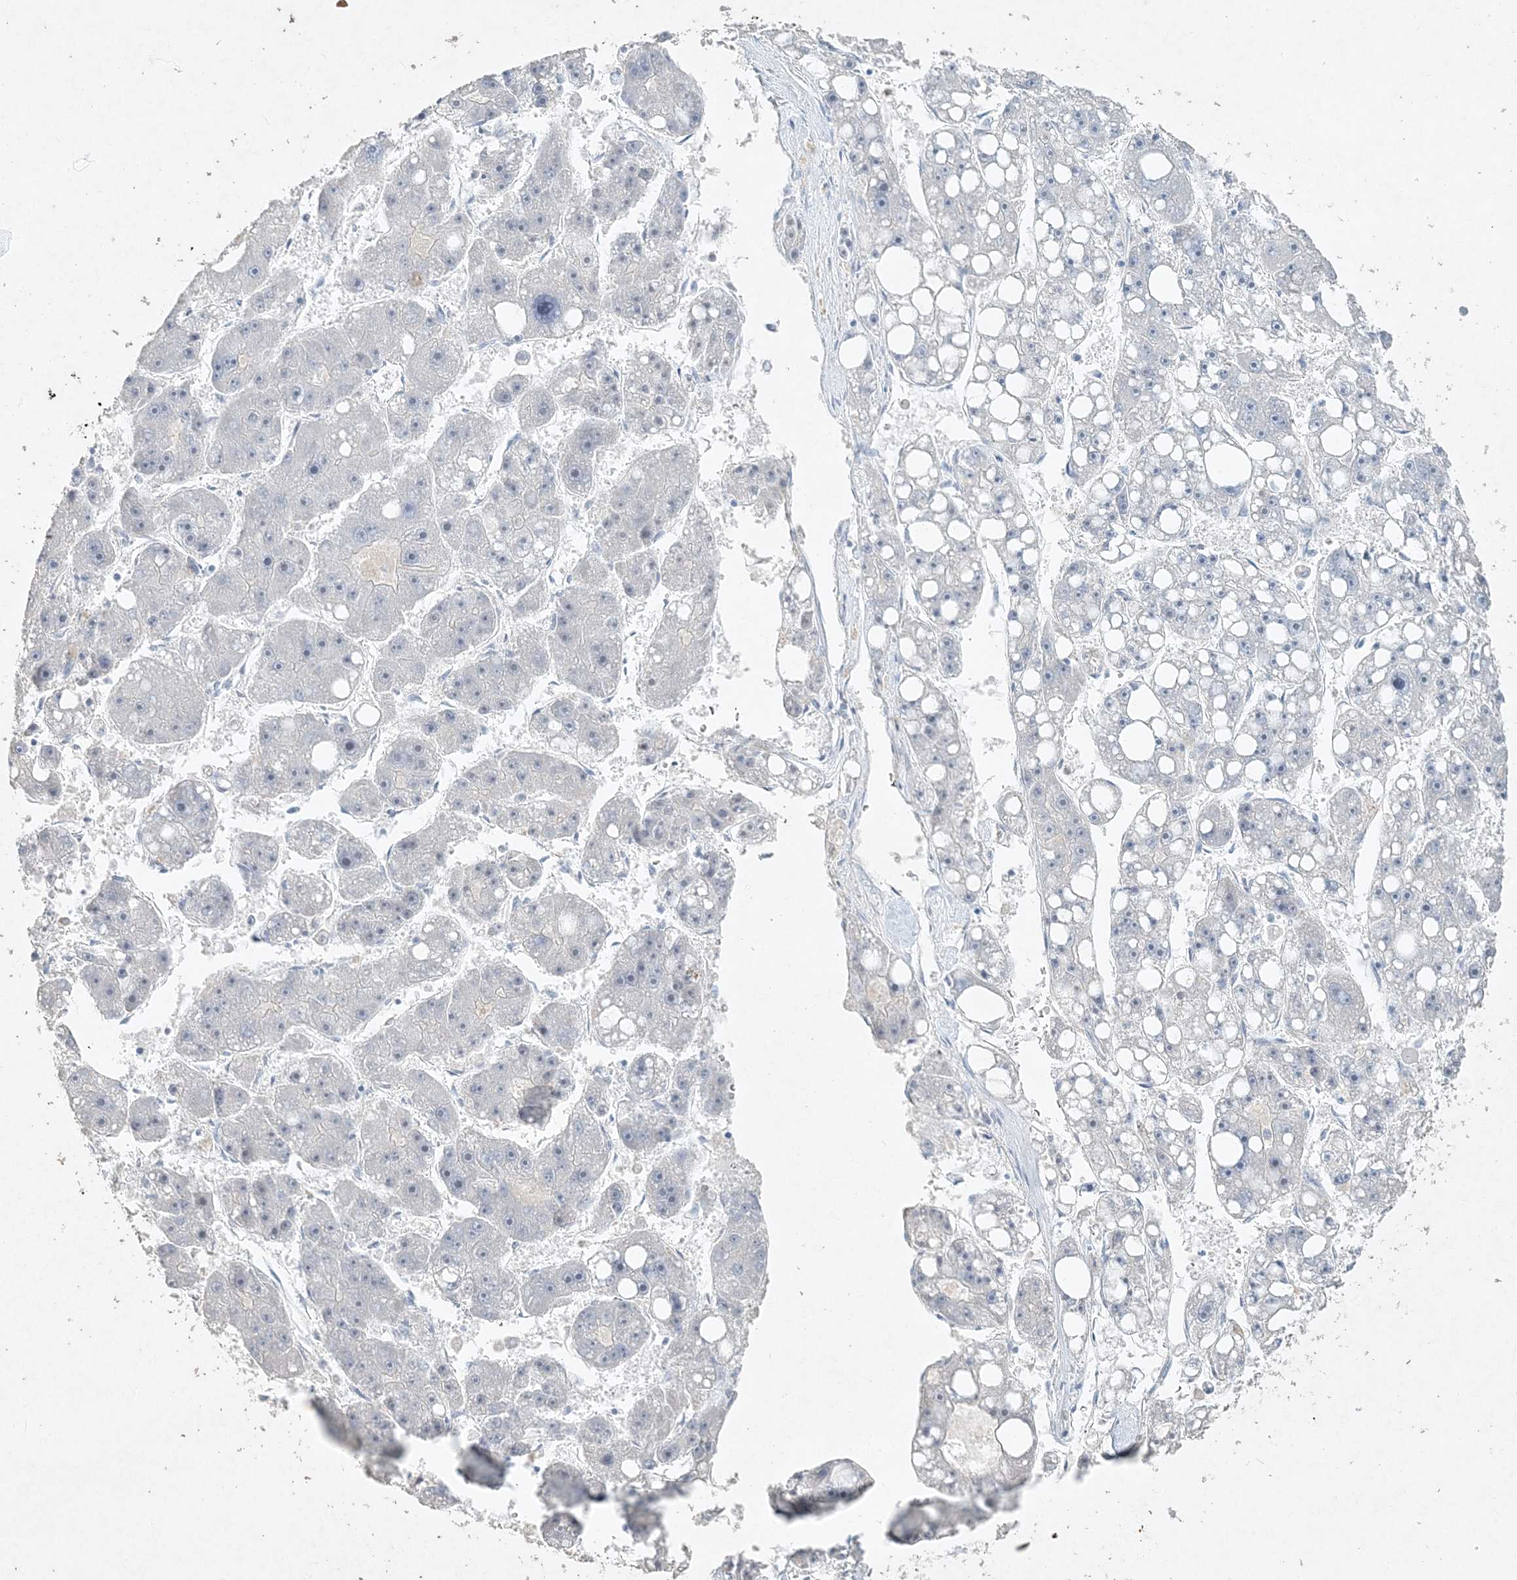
{"staining": {"intensity": "negative", "quantity": "none", "location": "none"}, "tissue": "liver cancer", "cell_type": "Tumor cells", "image_type": "cancer", "snomed": [{"axis": "morphology", "description": "Carcinoma, Hepatocellular, NOS"}, {"axis": "topography", "description": "Liver"}], "caption": "This is an immunohistochemistry (IHC) image of hepatocellular carcinoma (liver). There is no staining in tumor cells.", "gene": "DNAH5", "patient": {"sex": "female", "age": 61}}